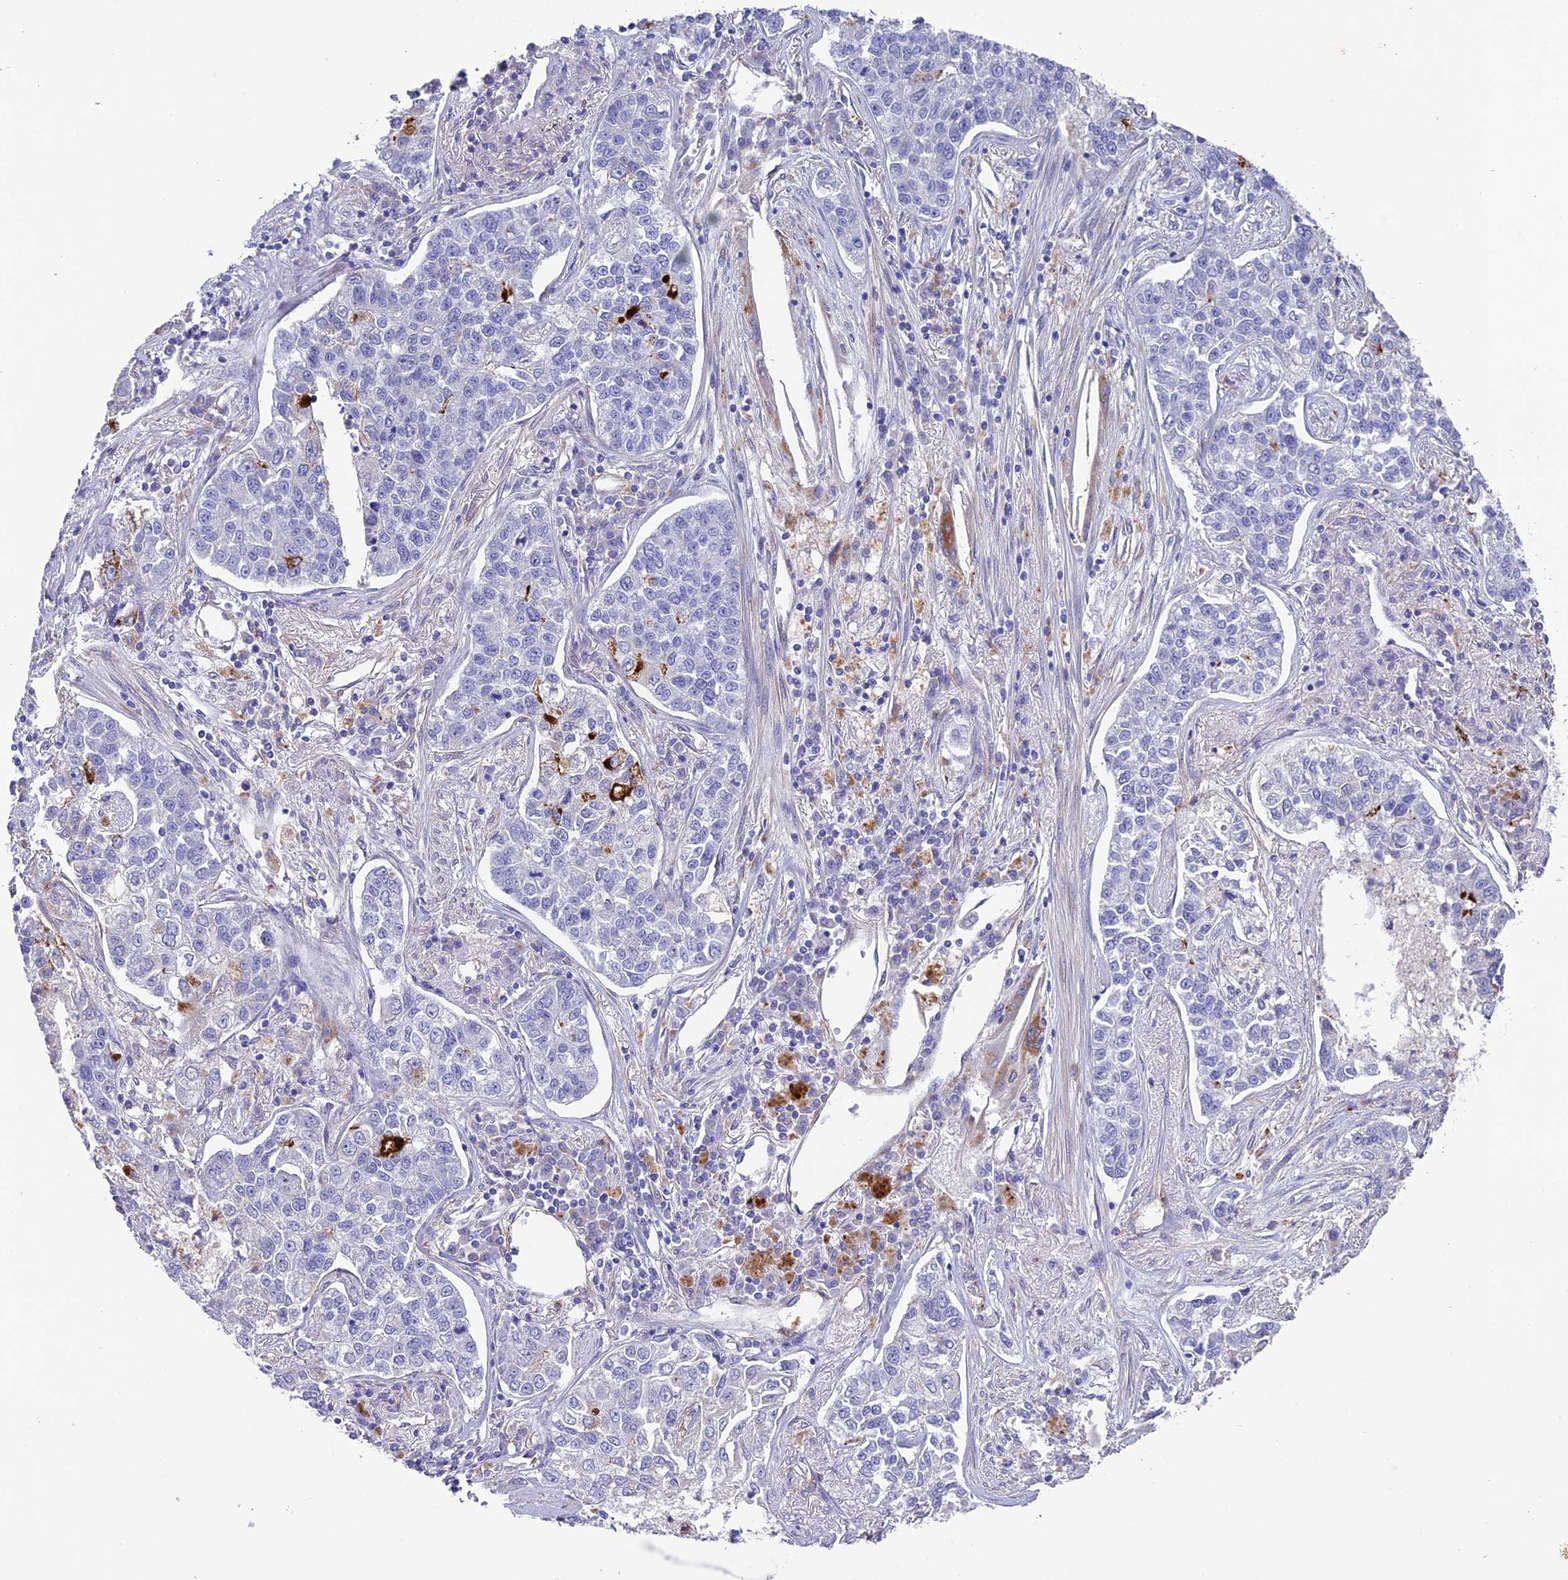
{"staining": {"intensity": "moderate", "quantity": "<25%", "location": "cytoplasmic/membranous"}, "tissue": "lung cancer", "cell_type": "Tumor cells", "image_type": "cancer", "snomed": [{"axis": "morphology", "description": "Adenocarcinoma, NOS"}, {"axis": "topography", "description": "Lung"}], "caption": "A high-resolution image shows IHC staining of lung adenocarcinoma, which demonstrates moderate cytoplasmic/membranous positivity in about <25% of tumor cells. Using DAB (brown) and hematoxylin (blue) stains, captured at high magnification using brightfield microscopy.", "gene": "TNS1", "patient": {"sex": "male", "age": 49}}